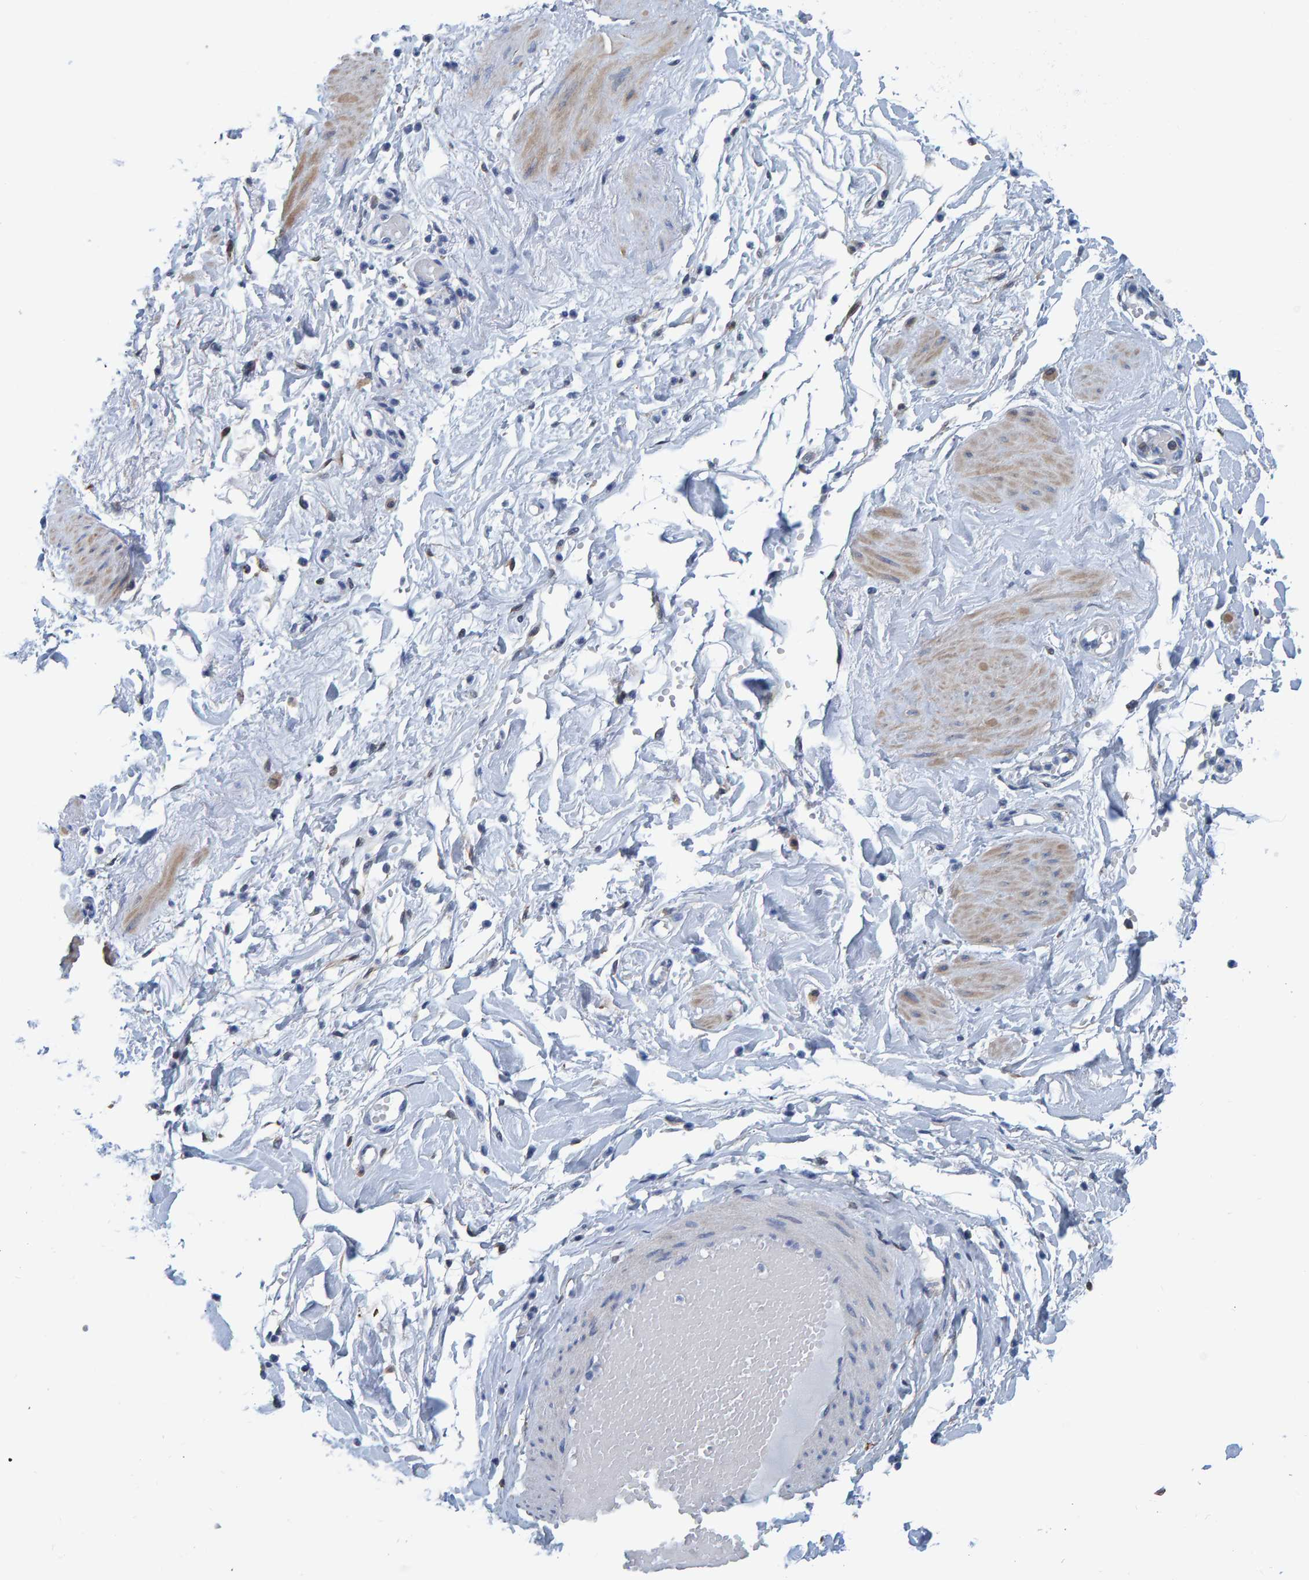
{"staining": {"intensity": "negative", "quantity": "none", "location": "none"}, "tissue": "adipose tissue", "cell_type": "Adipocytes", "image_type": "normal", "snomed": [{"axis": "morphology", "description": "Normal tissue, NOS"}, {"axis": "topography", "description": "Soft tissue"}], "caption": "DAB (3,3'-diaminobenzidine) immunohistochemical staining of normal adipose tissue exhibits no significant positivity in adipocytes.", "gene": "IDO1", "patient": {"sex": "male", "age": 72}}